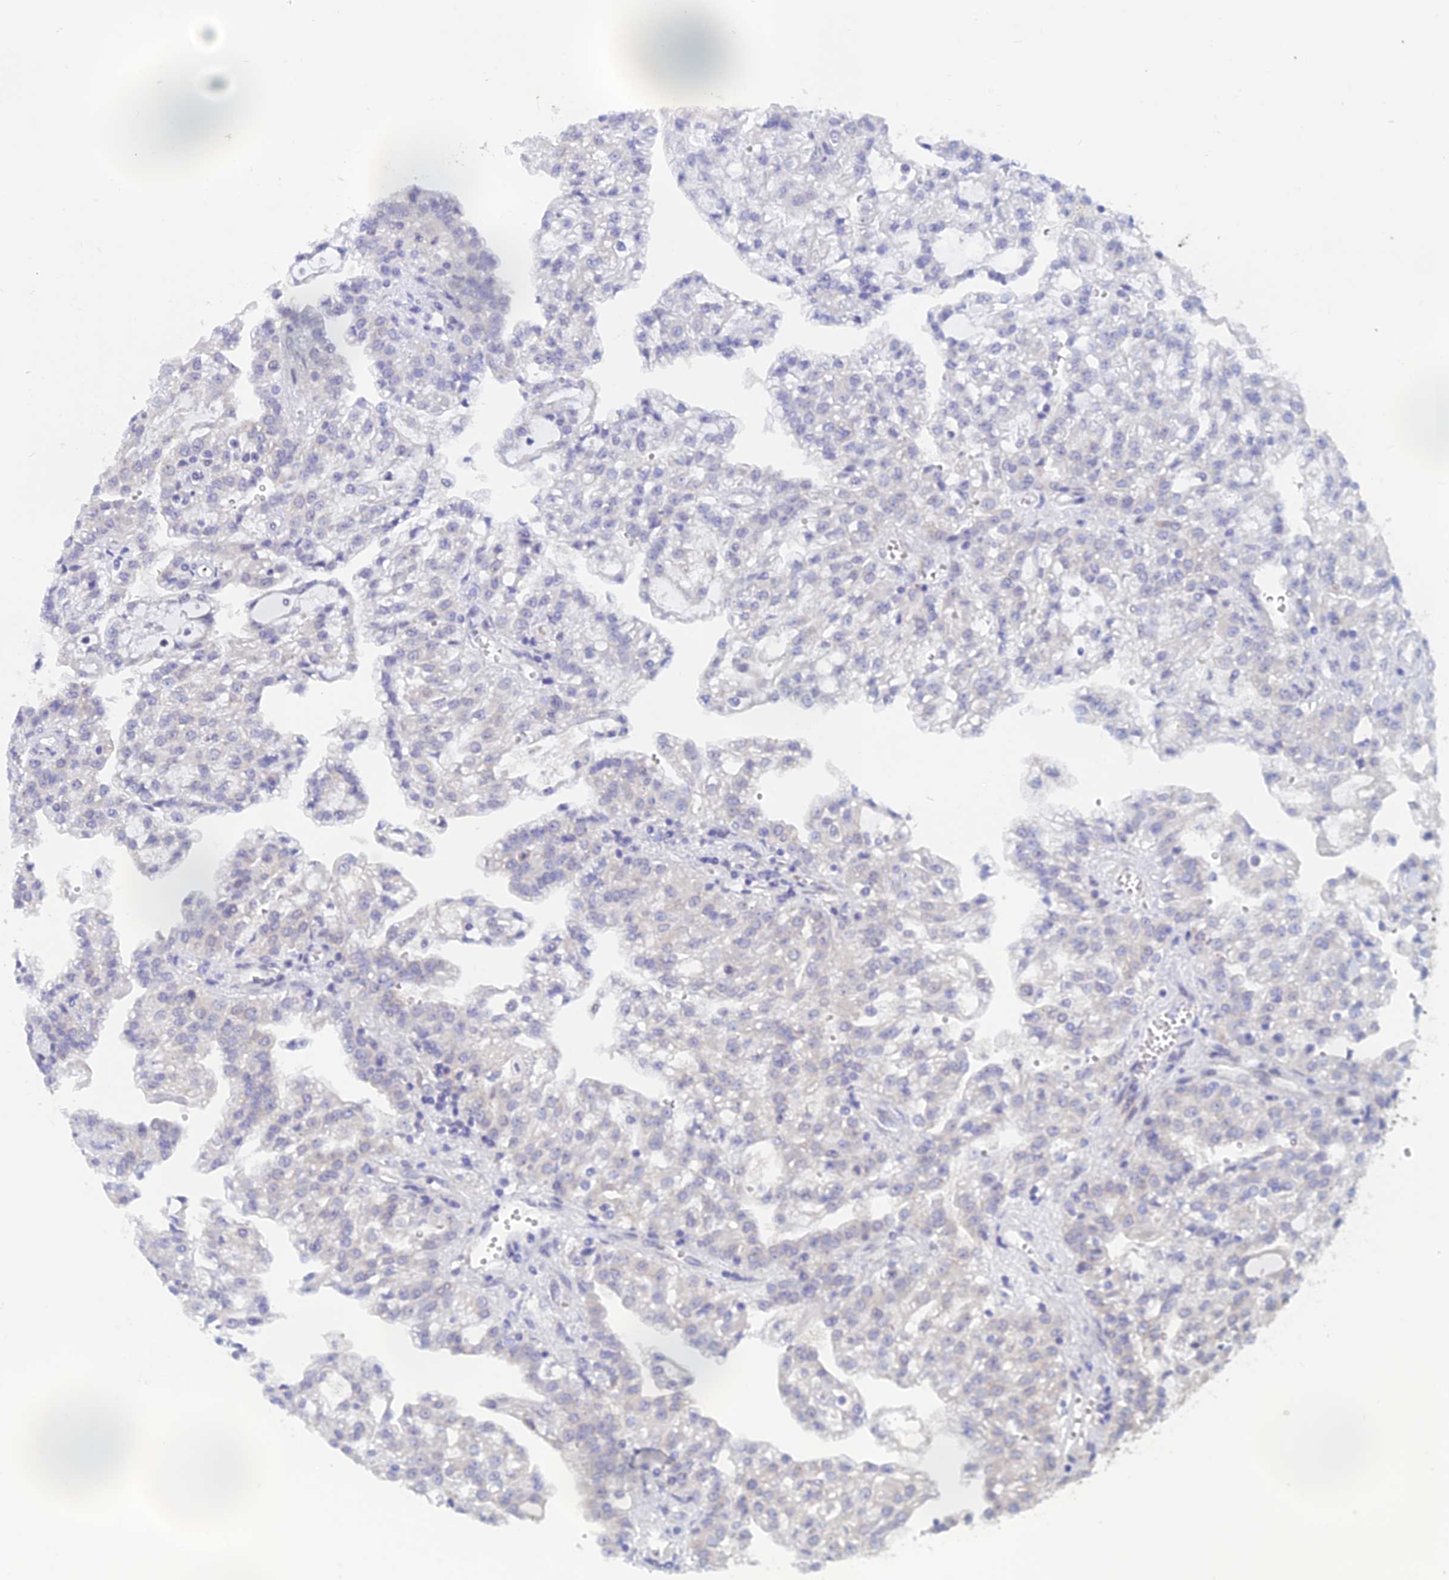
{"staining": {"intensity": "negative", "quantity": "none", "location": "none"}, "tissue": "renal cancer", "cell_type": "Tumor cells", "image_type": "cancer", "snomed": [{"axis": "morphology", "description": "Adenocarcinoma, NOS"}, {"axis": "topography", "description": "Kidney"}], "caption": "Immunohistochemistry (IHC) of renal cancer (adenocarcinoma) demonstrates no positivity in tumor cells.", "gene": "SRA1", "patient": {"sex": "male", "age": 63}}